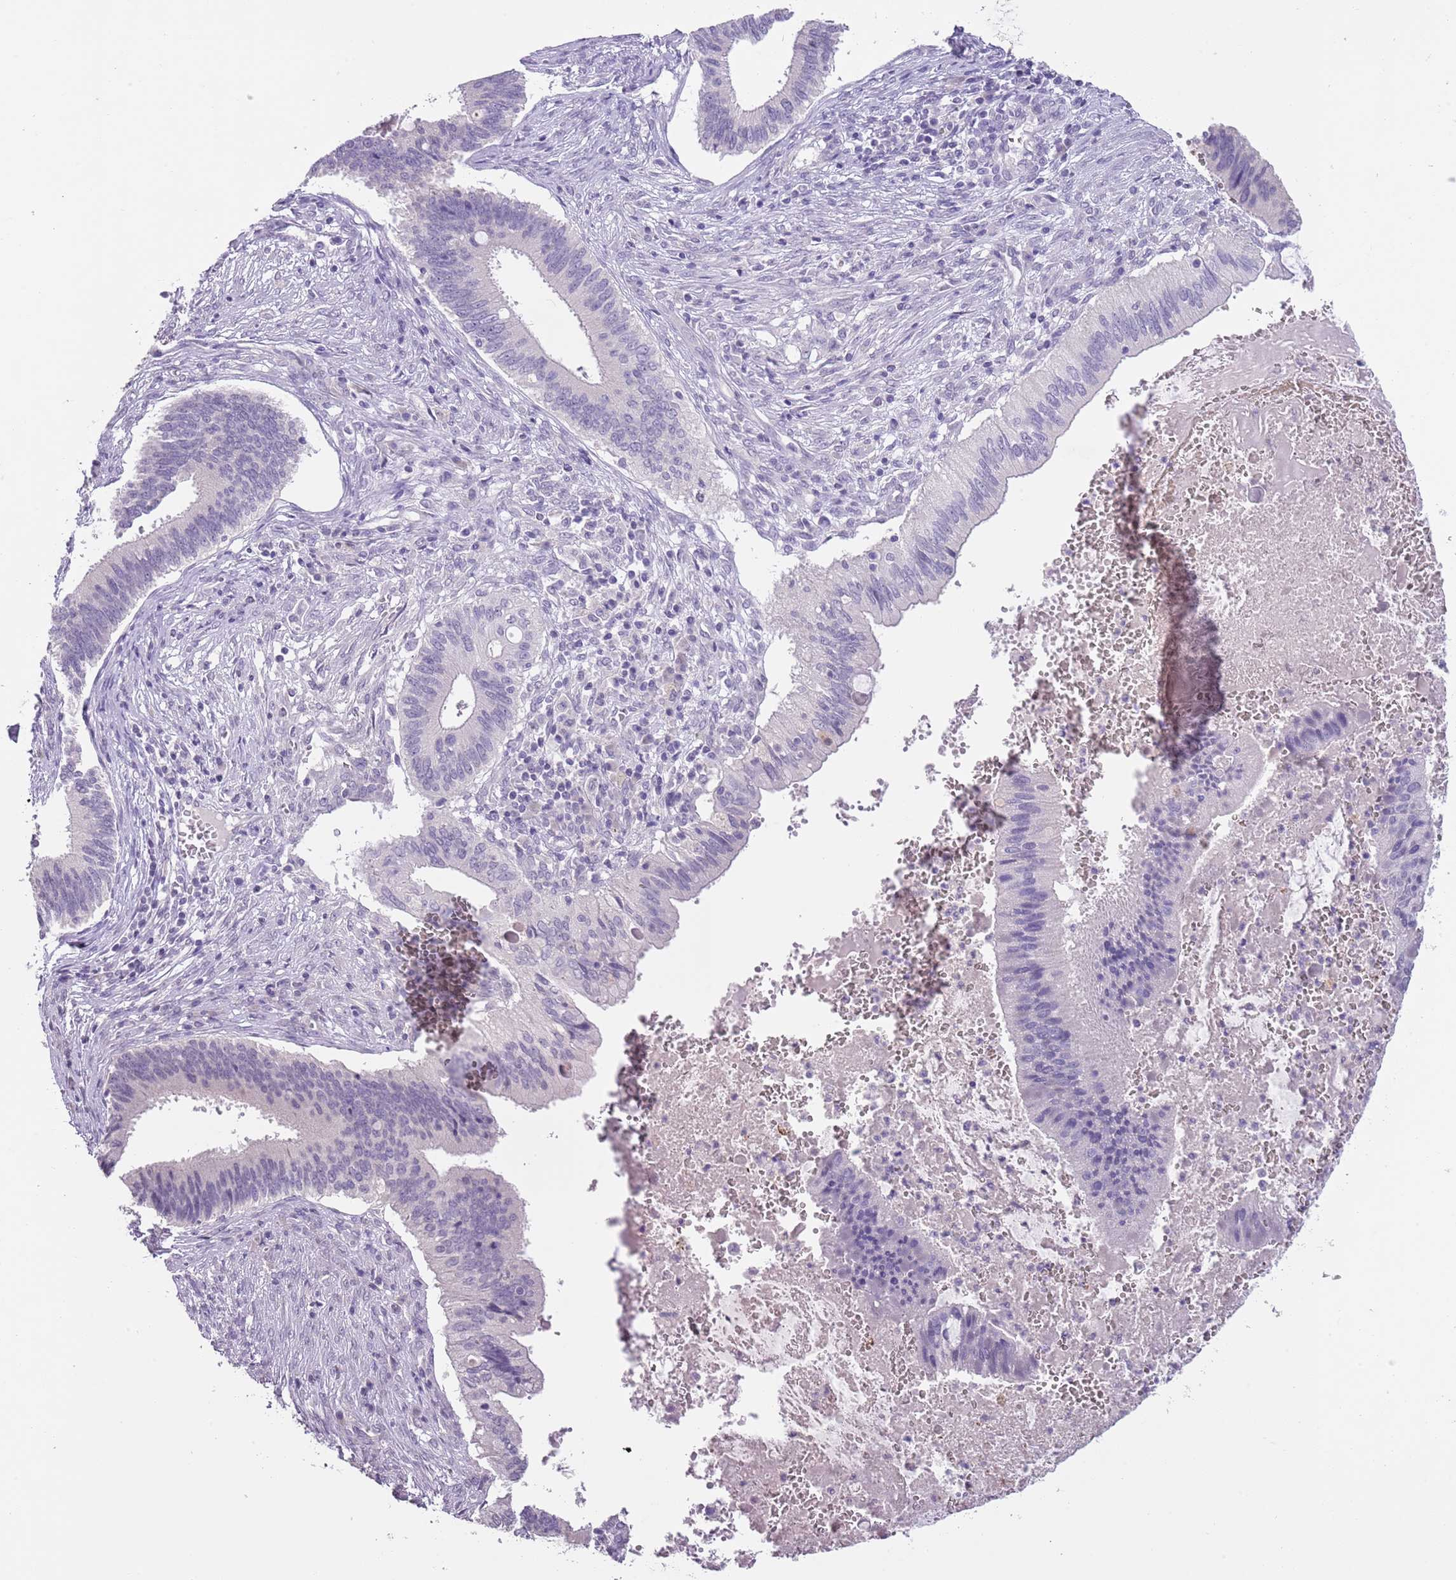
{"staining": {"intensity": "negative", "quantity": "none", "location": "none"}, "tissue": "cervical cancer", "cell_type": "Tumor cells", "image_type": "cancer", "snomed": [{"axis": "morphology", "description": "Adenocarcinoma, NOS"}, {"axis": "topography", "description": "Cervix"}], "caption": "Tumor cells show no significant staining in cervical cancer (adenocarcinoma).", "gene": "SLC35E3", "patient": {"sex": "female", "age": 42}}